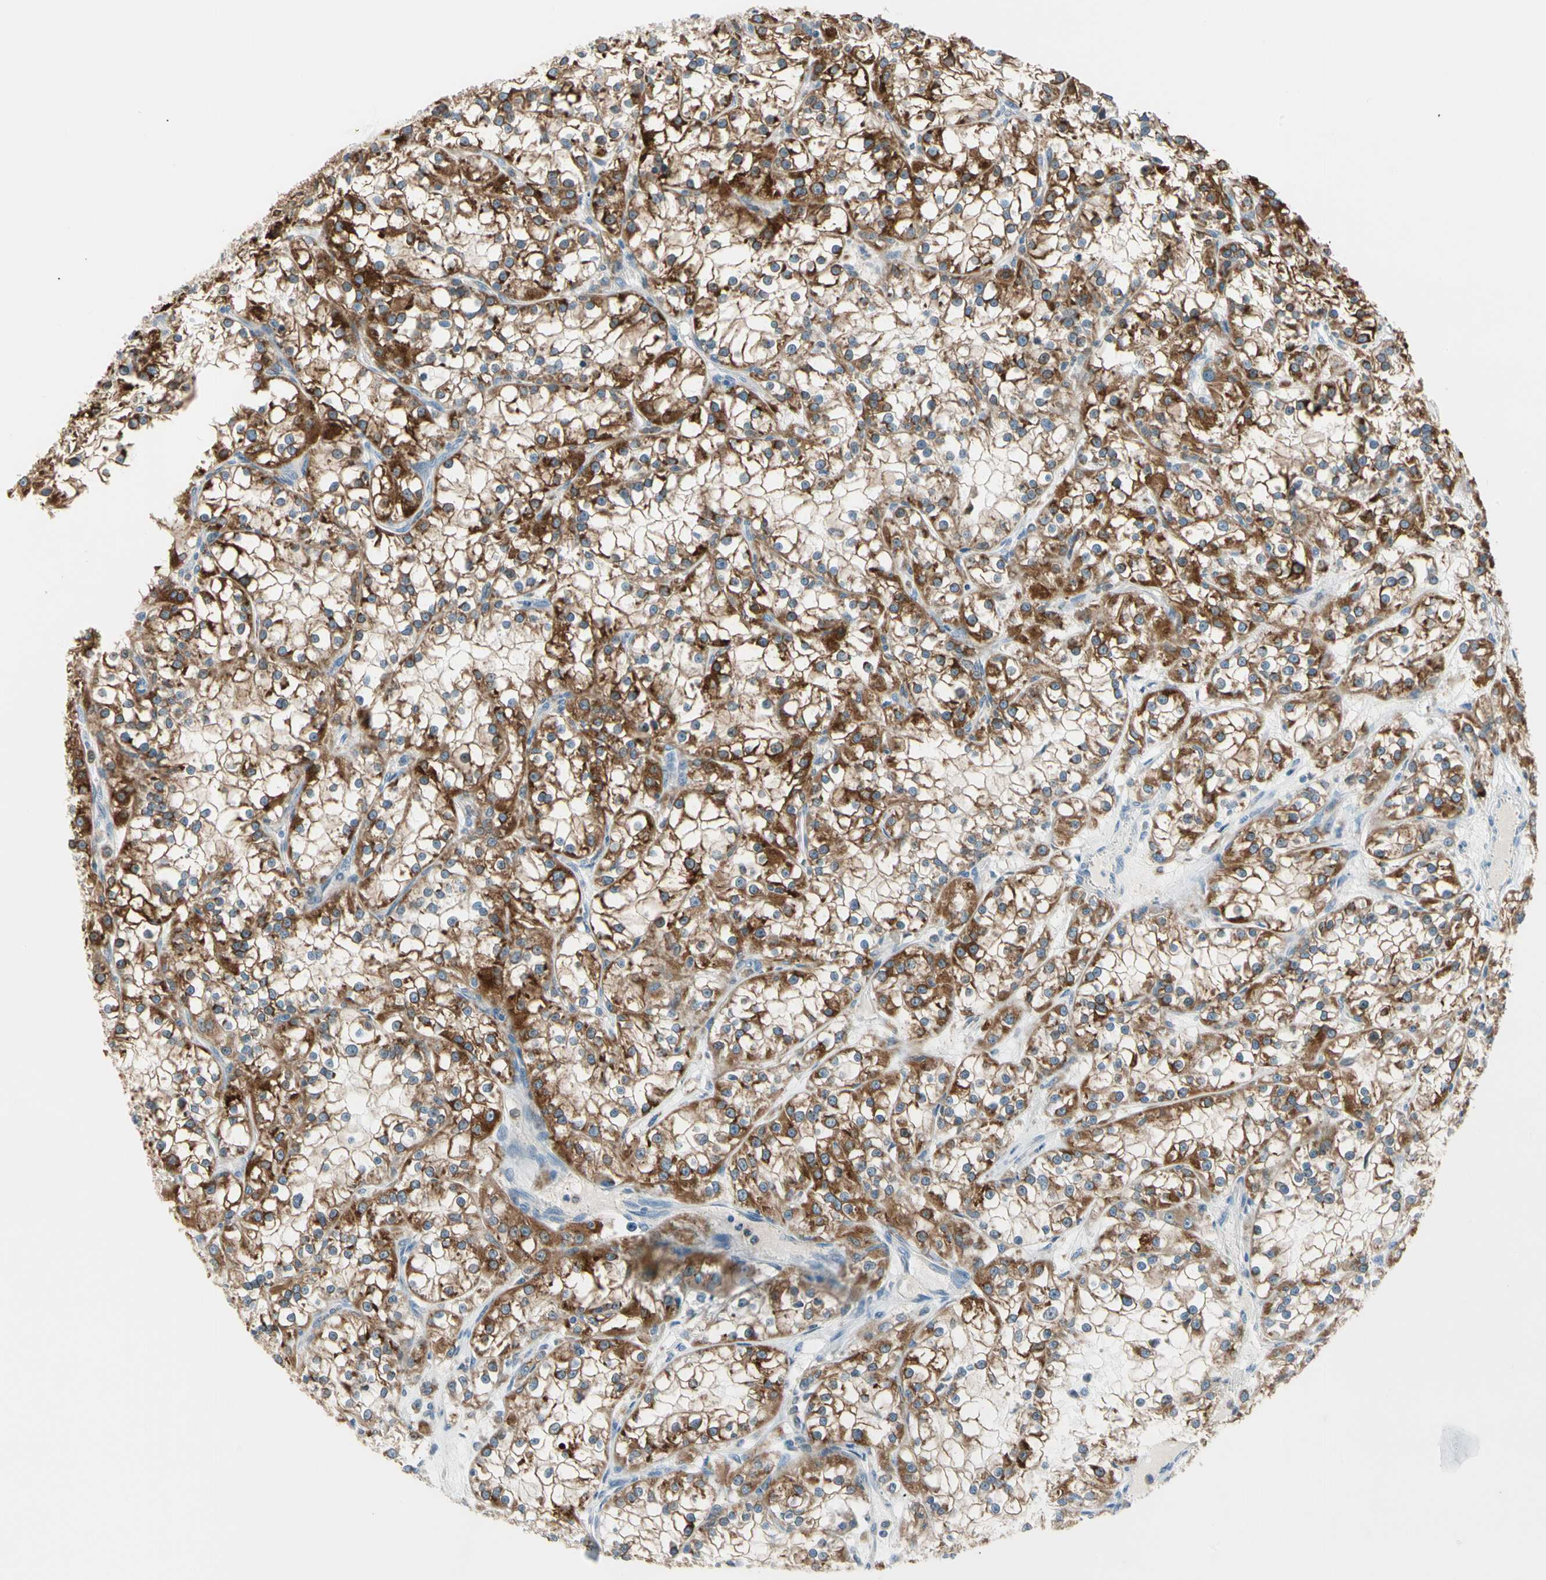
{"staining": {"intensity": "strong", "quantity": ">75%", "location": "cytoplasmic/membranous"}, "tissue": "renal cancer", "cell_type": "Tumor cells", "image_type": "cancer", "snomed": [{"axis": "morphology", "description": "Adenocarcinoma, NOS"}, {"axis": "topography", "description": "Kidney"}], "caption": "Immunohistochemistry (IHC) (DAB (3,3'-diaminobenzidine)) staining of human renal adenocarcinoma shows strong cytoplasmic/membranous protein expression in approximately >75% of tumor cells.", "gene": "LRPAP1", "patient": {"sex": "female", "age": 52}}